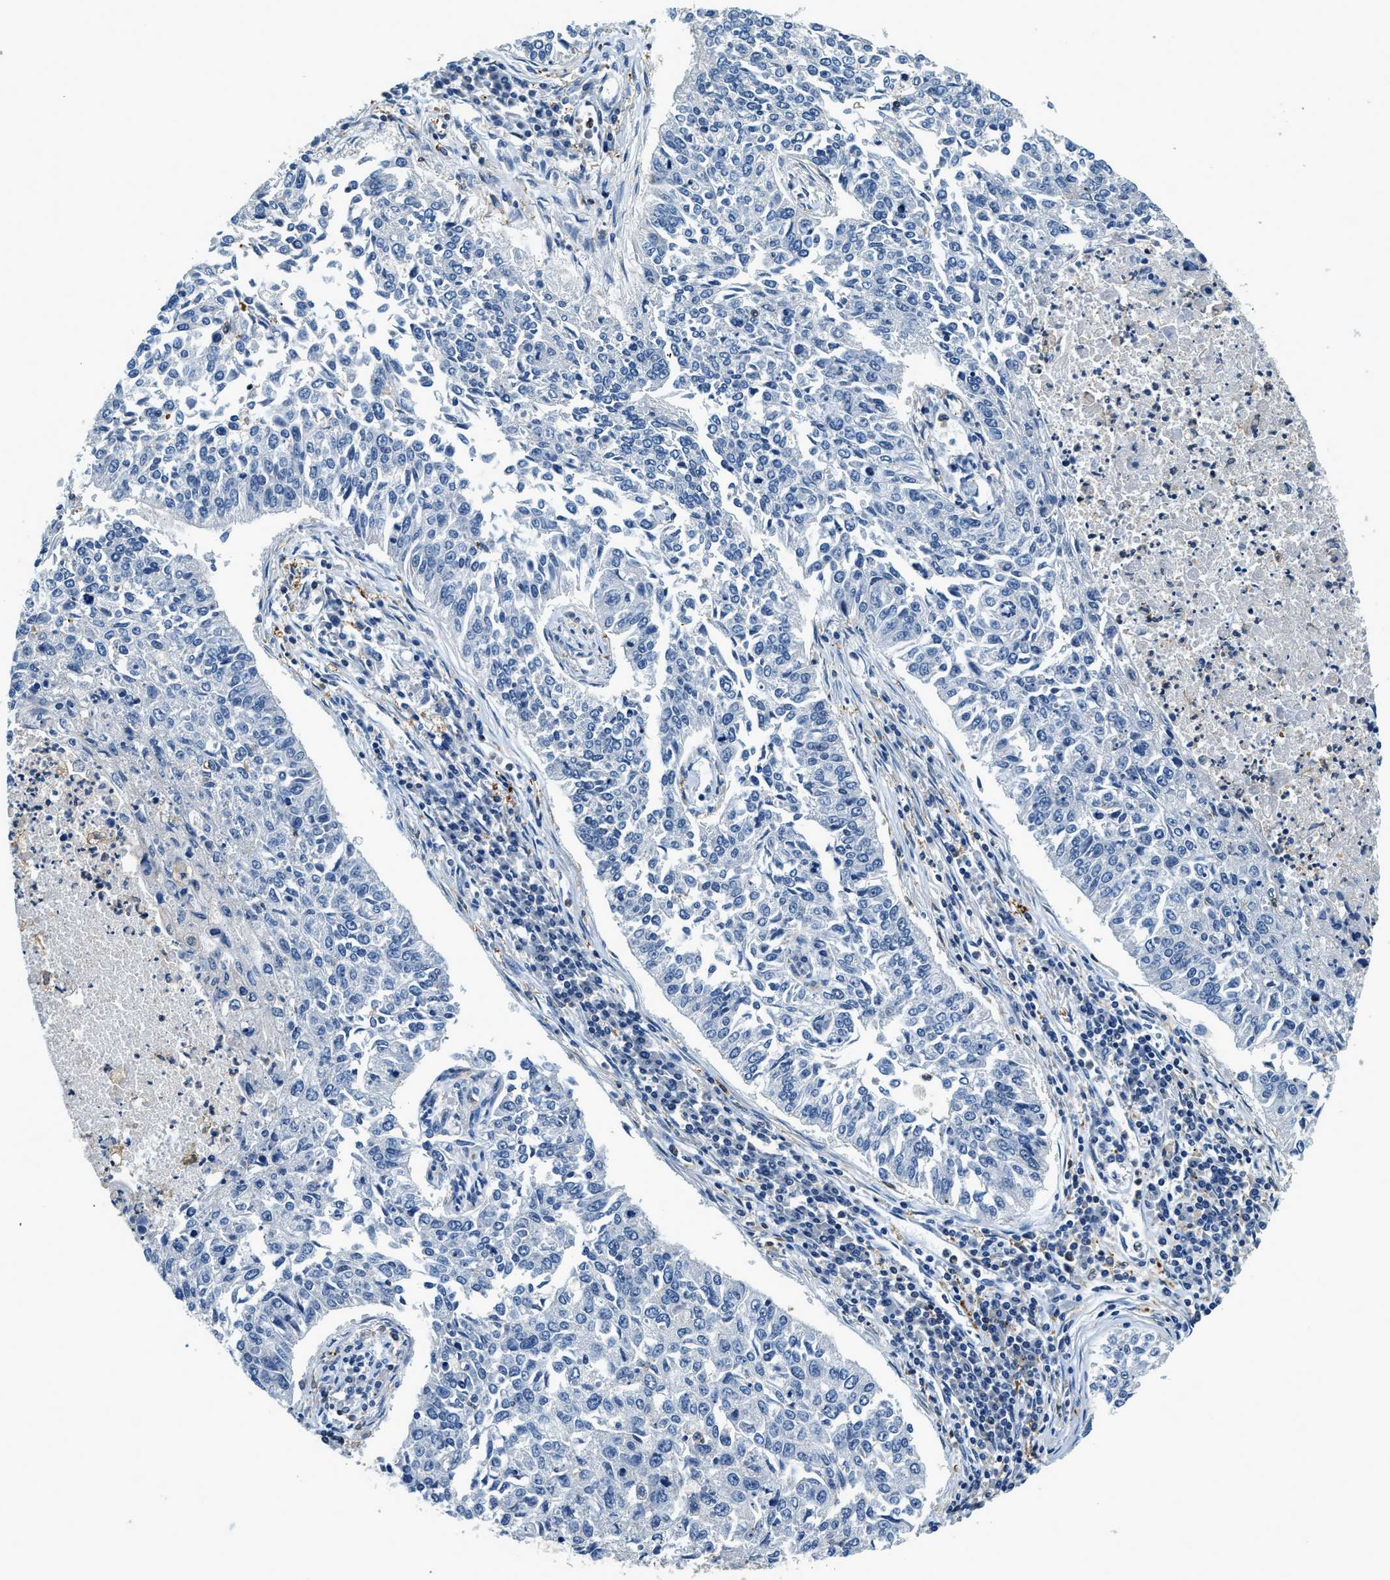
{"staining": {"intensity": "negative", "quantity": "none", "location": "none"}, "tissue": "lung cancer", "cell_type": "Tumor cells", "image_type": "cancer", "snomed": [{"axis": "morphology", "description": "Normal tissue, NOS"}, {"axis": "morphology", "description": "Squamous cell carcinoma, NOS"}, {"axis": "topography", "description": "Cartilage tissue"}, {"axis": "topography", "description": "Bronchus"}, {"axis": "topography", "description": "Lung"}], "caption": "This is a histopathology image of IHC staining of lung squamous cell carcinoma, which shows no expression in tumor cells.", "gene": "CAPG", "patient": {"sex": "female", "age": 49}}